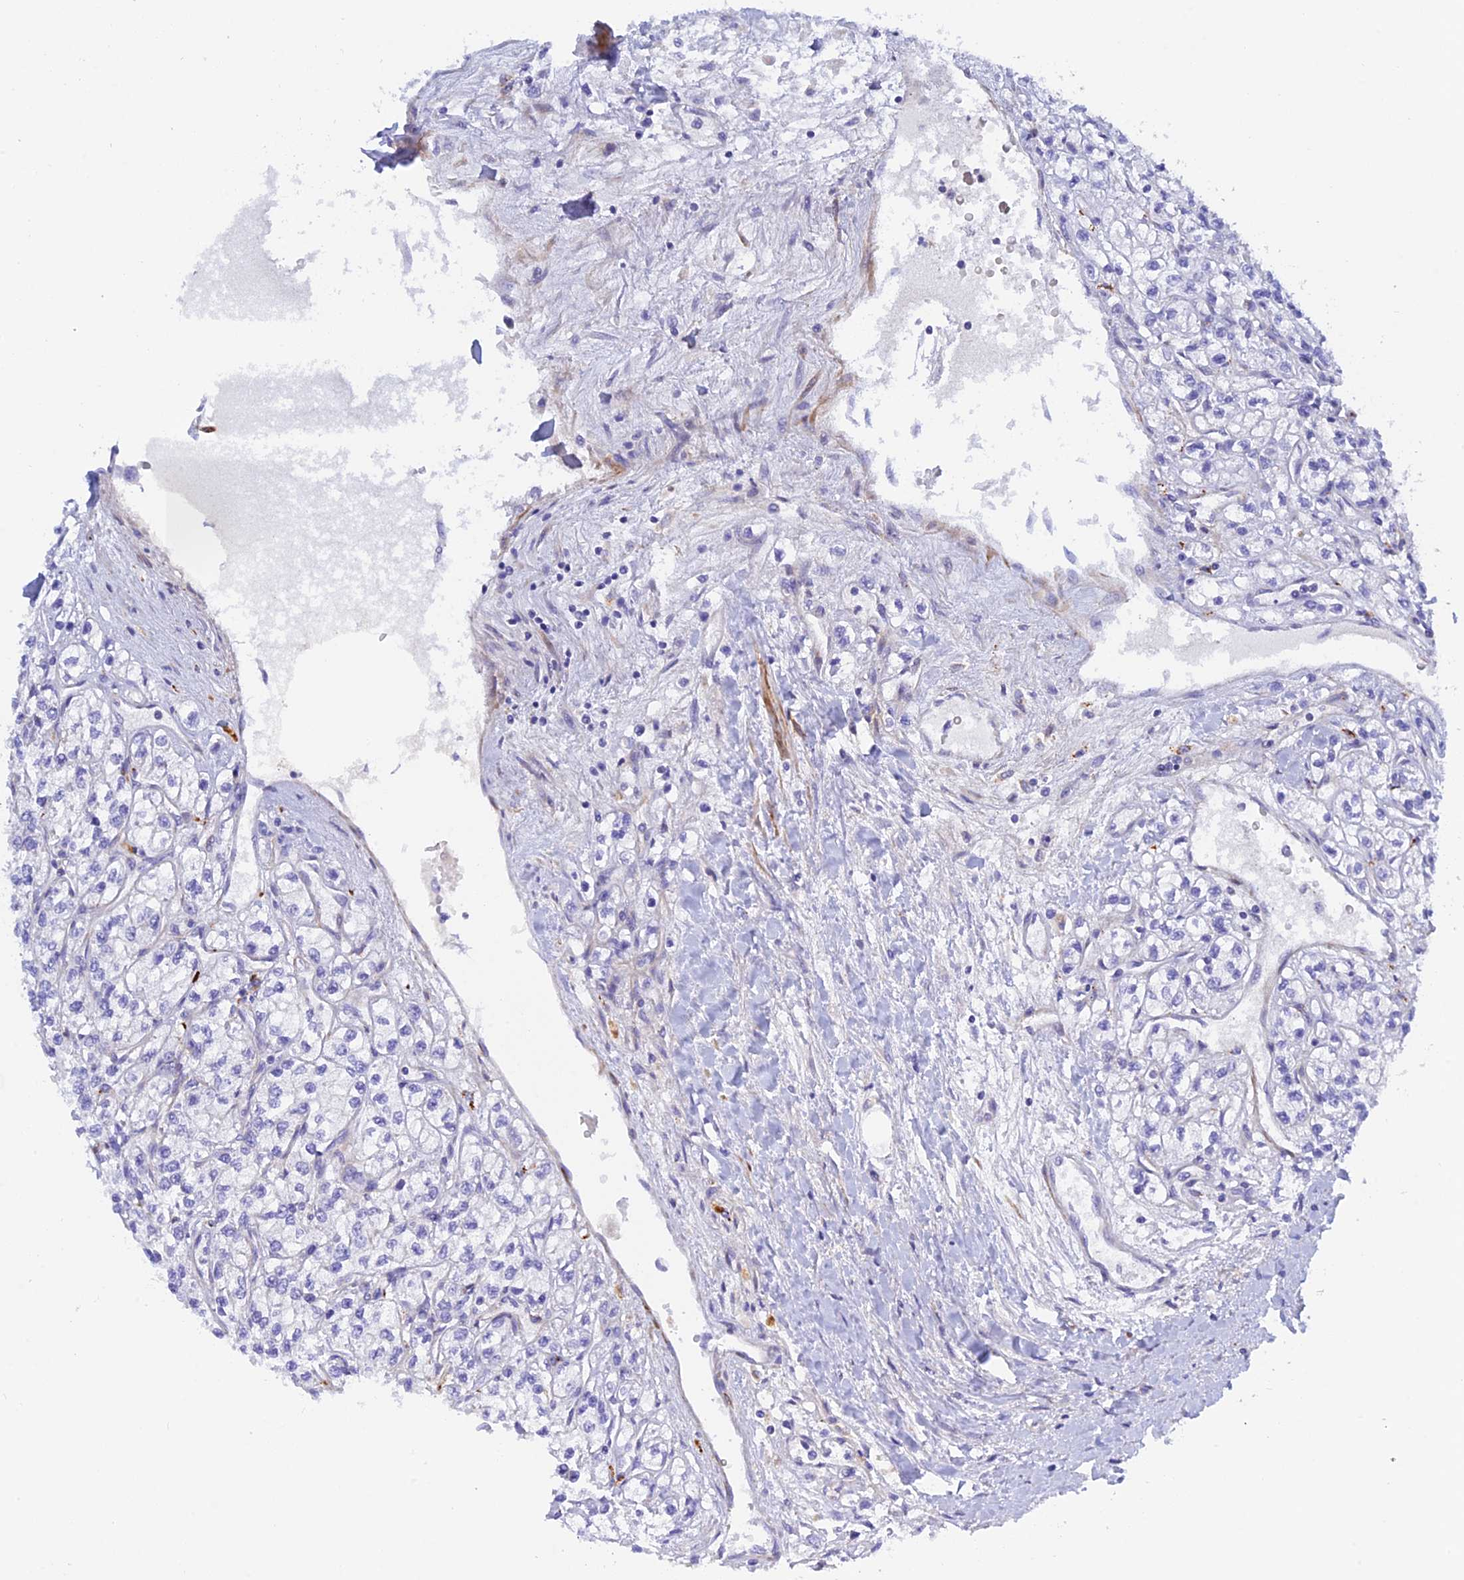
{"staining": {"intensity": "negative", "quantity": "none", "location": "none"}, "tissue": "renal cancer", "cell_type": "Tumor cells", "image_type": "cancer", "snomed": [{"axis": "morphology", "description": "Adenocarcinoma, NOS"}, {"axis": "topography", "description": "Kidney"}], "caption": "Tumor cells are negative for protein expression in human renal cancer (adenocarcinoma).", "gene": "ZDHHC16", "patient": {"sex": "male", "age": 80}}